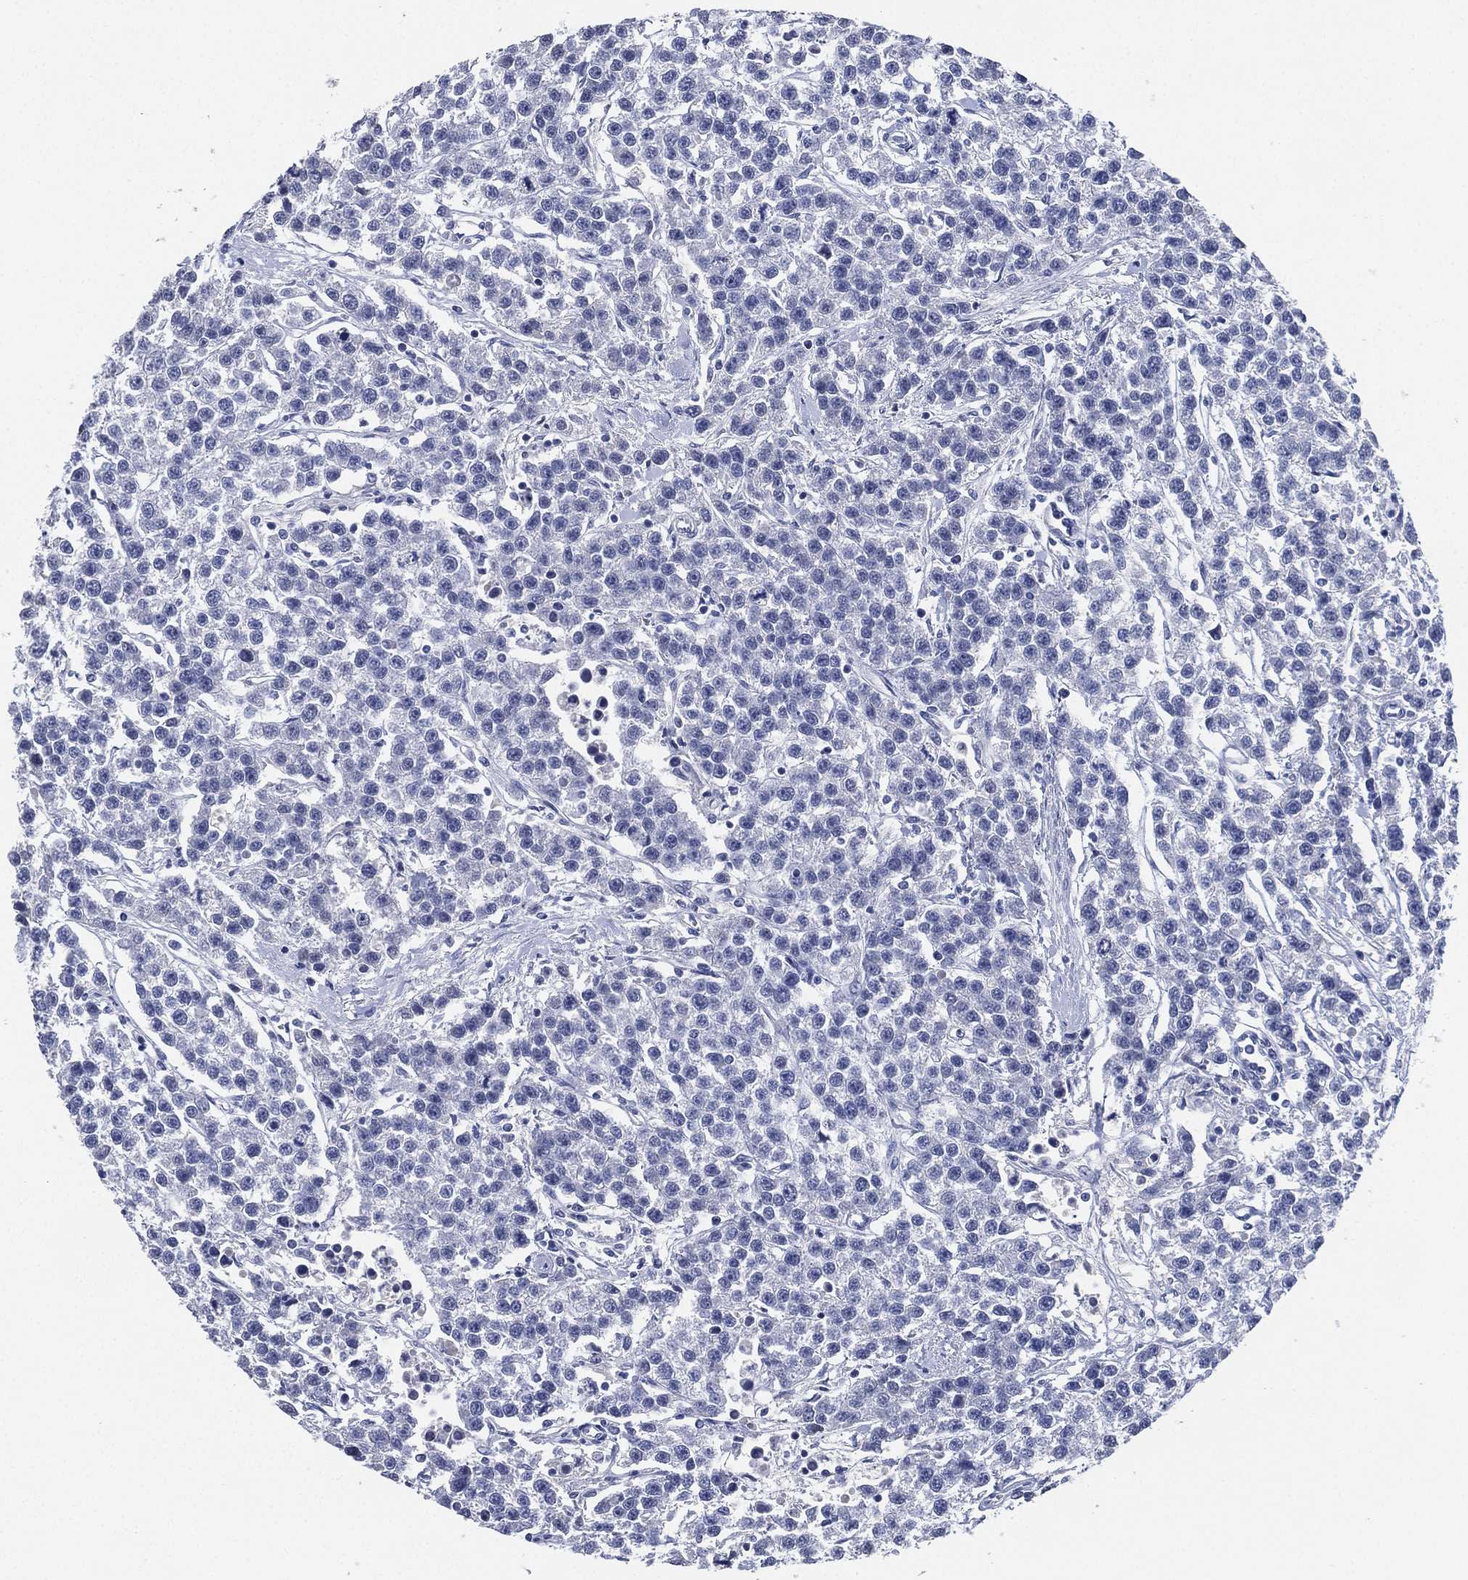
{"staining": {"intensity": "negative", "quantity": "none", "location": "none"}, "tissue": "testis cancer", "cell_type": "Tumor cells", "image_type": "cancer", "snomed": [{"axis": "morphology", "description": "Seminoma, NOS"}, {"axis": "topography", "description": "Testis"}], "caption": "A photomicrograph of human testis cancer (seminoma) is negative for staining in tumor cells.", "gene": "IYD", "patient": {"sex": "male", "age": 59}}